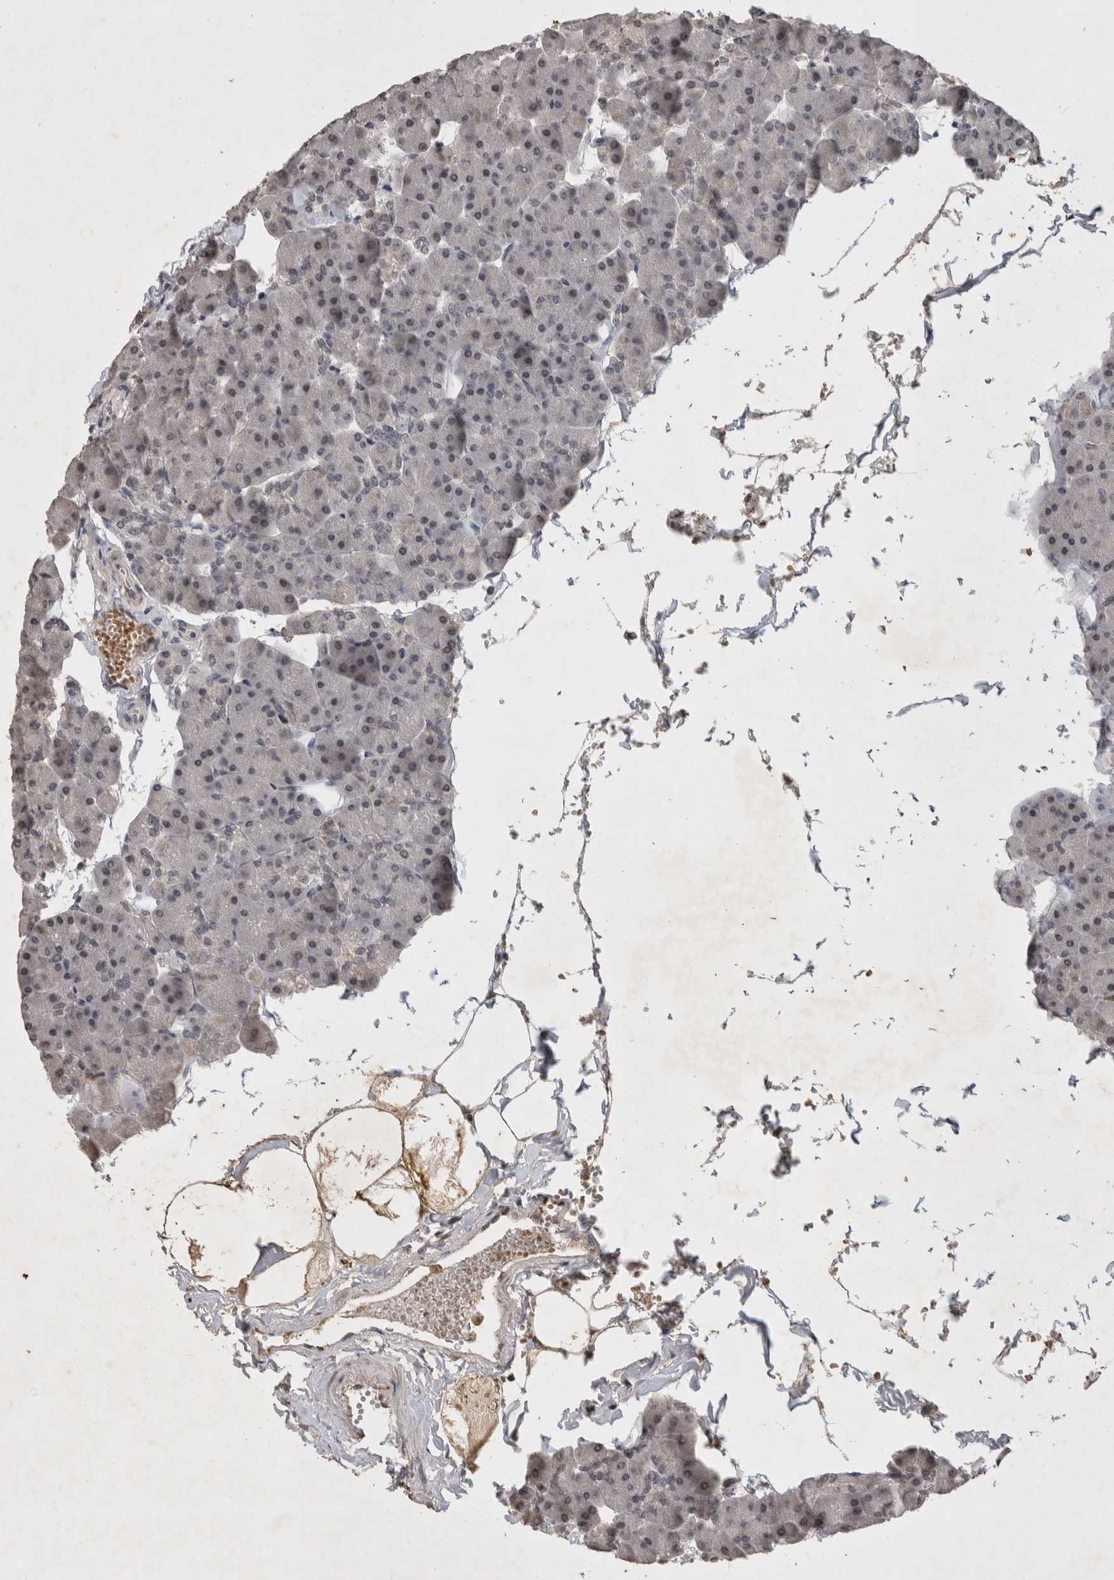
{"staining": {"intensity": "negative", "quantity": "none", "location": "none"}, "tissue": "pancreas", "cell_type": "Exocrine glandular cells", "image_type": "normal", "snomed": [{"axis": "morphology", "description": "Normal tissue, NOS"}, {"axis": "topography", "description": "Pancreas"}], "caption": "The micrograph reveals no significant staining in exocrine glandular cells of pancreas.", "gene": "HRK", "patient": {"sex": "male", "age": 35}}